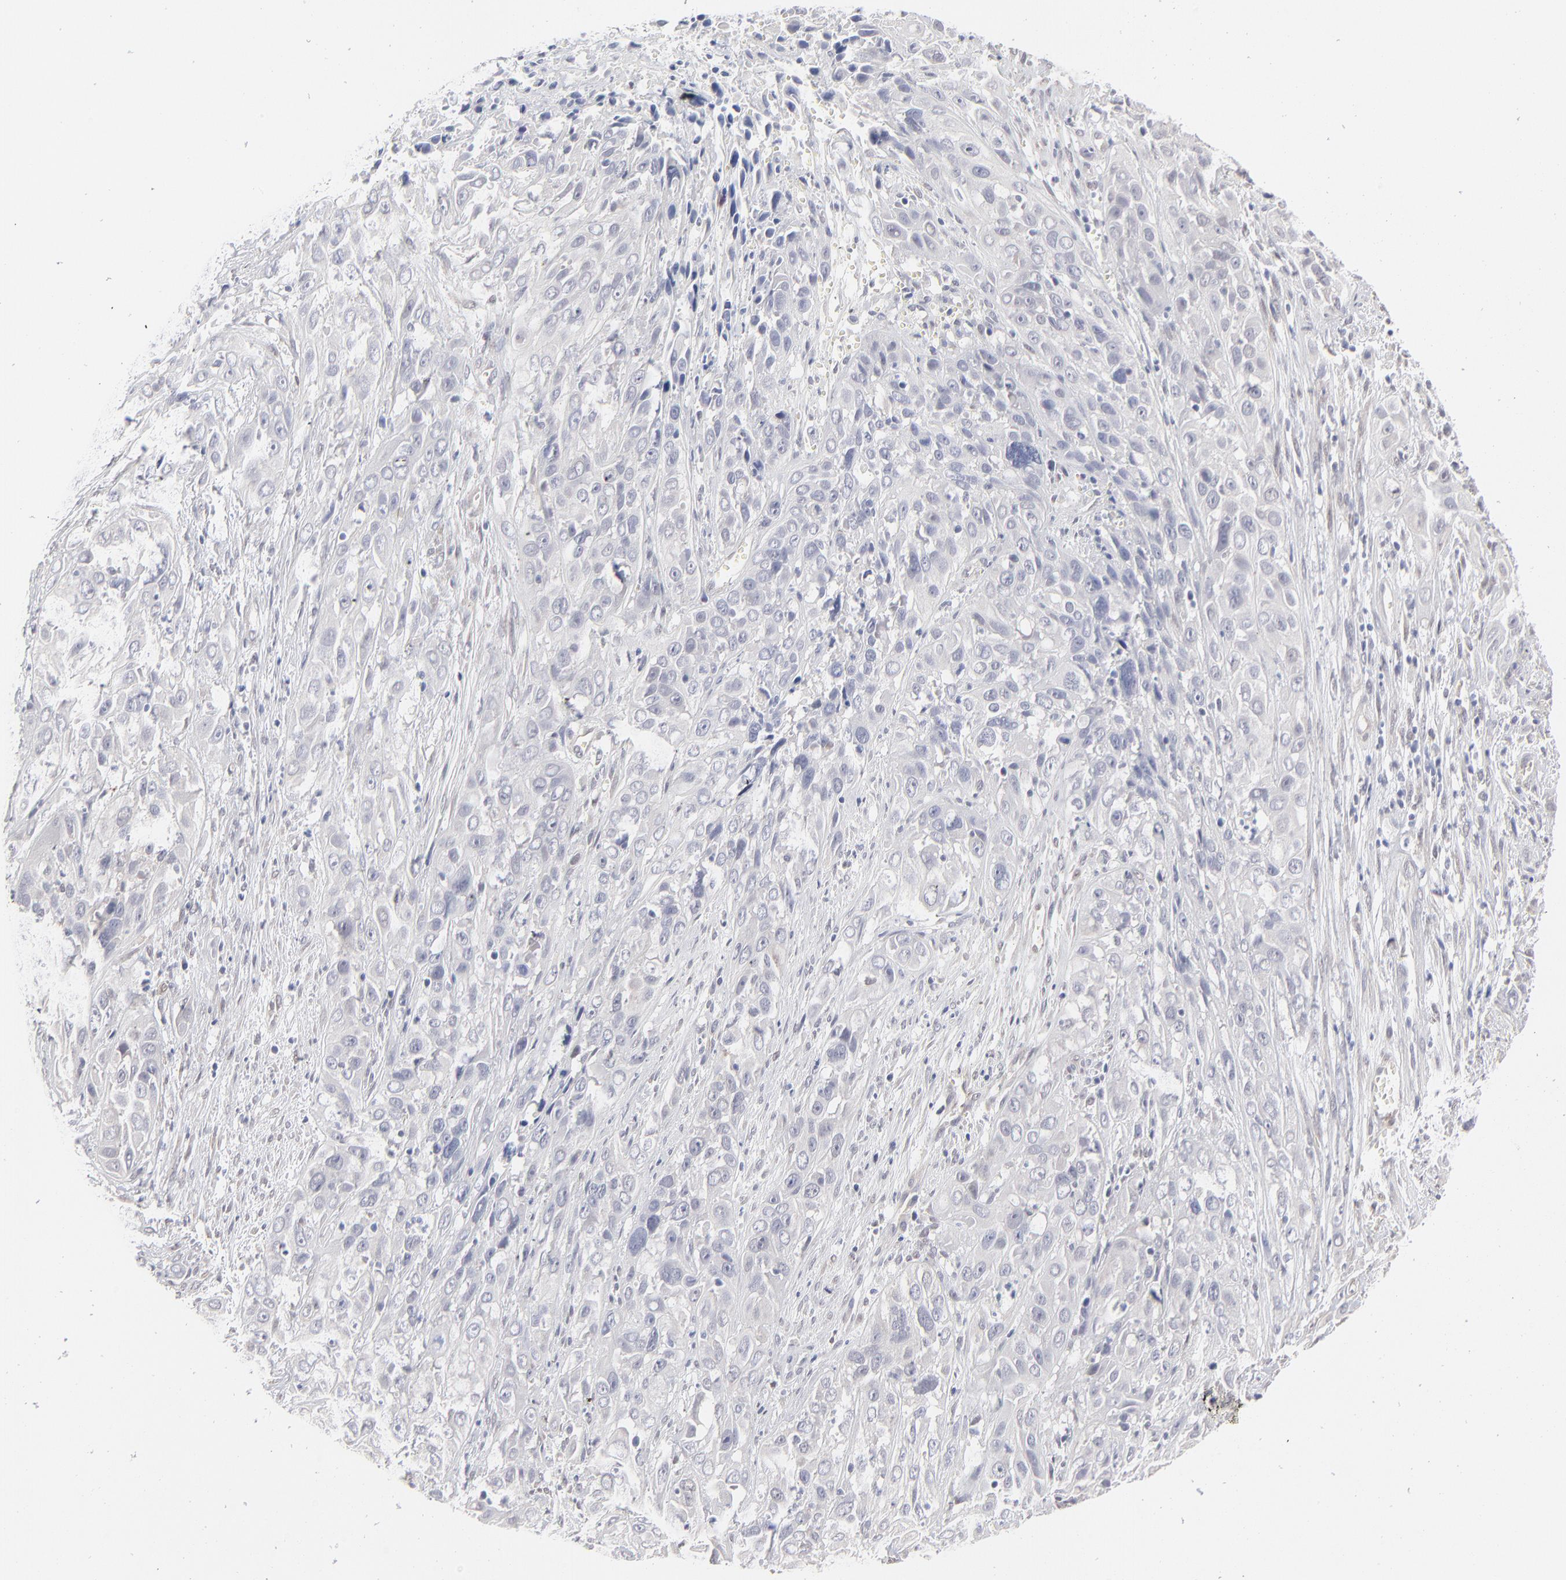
{"staining": {"intensity": "negative", "quantity": "none", "location": "none"}, "tissue": "cervical cancer", "cell_type": "Tumor cells", "image_type": "cancer", "snomed": [{"axis": "morphology", "description": "Squamous cell carcinoma, NOS"}, {"axis": "topography", "description": "Cervix"}], "caption": "A photomicrograph of human cervical cancer is negative for staining in tumor cells.", "gene": "RBM3", "patient": {"sex": "female", "age": 32}}